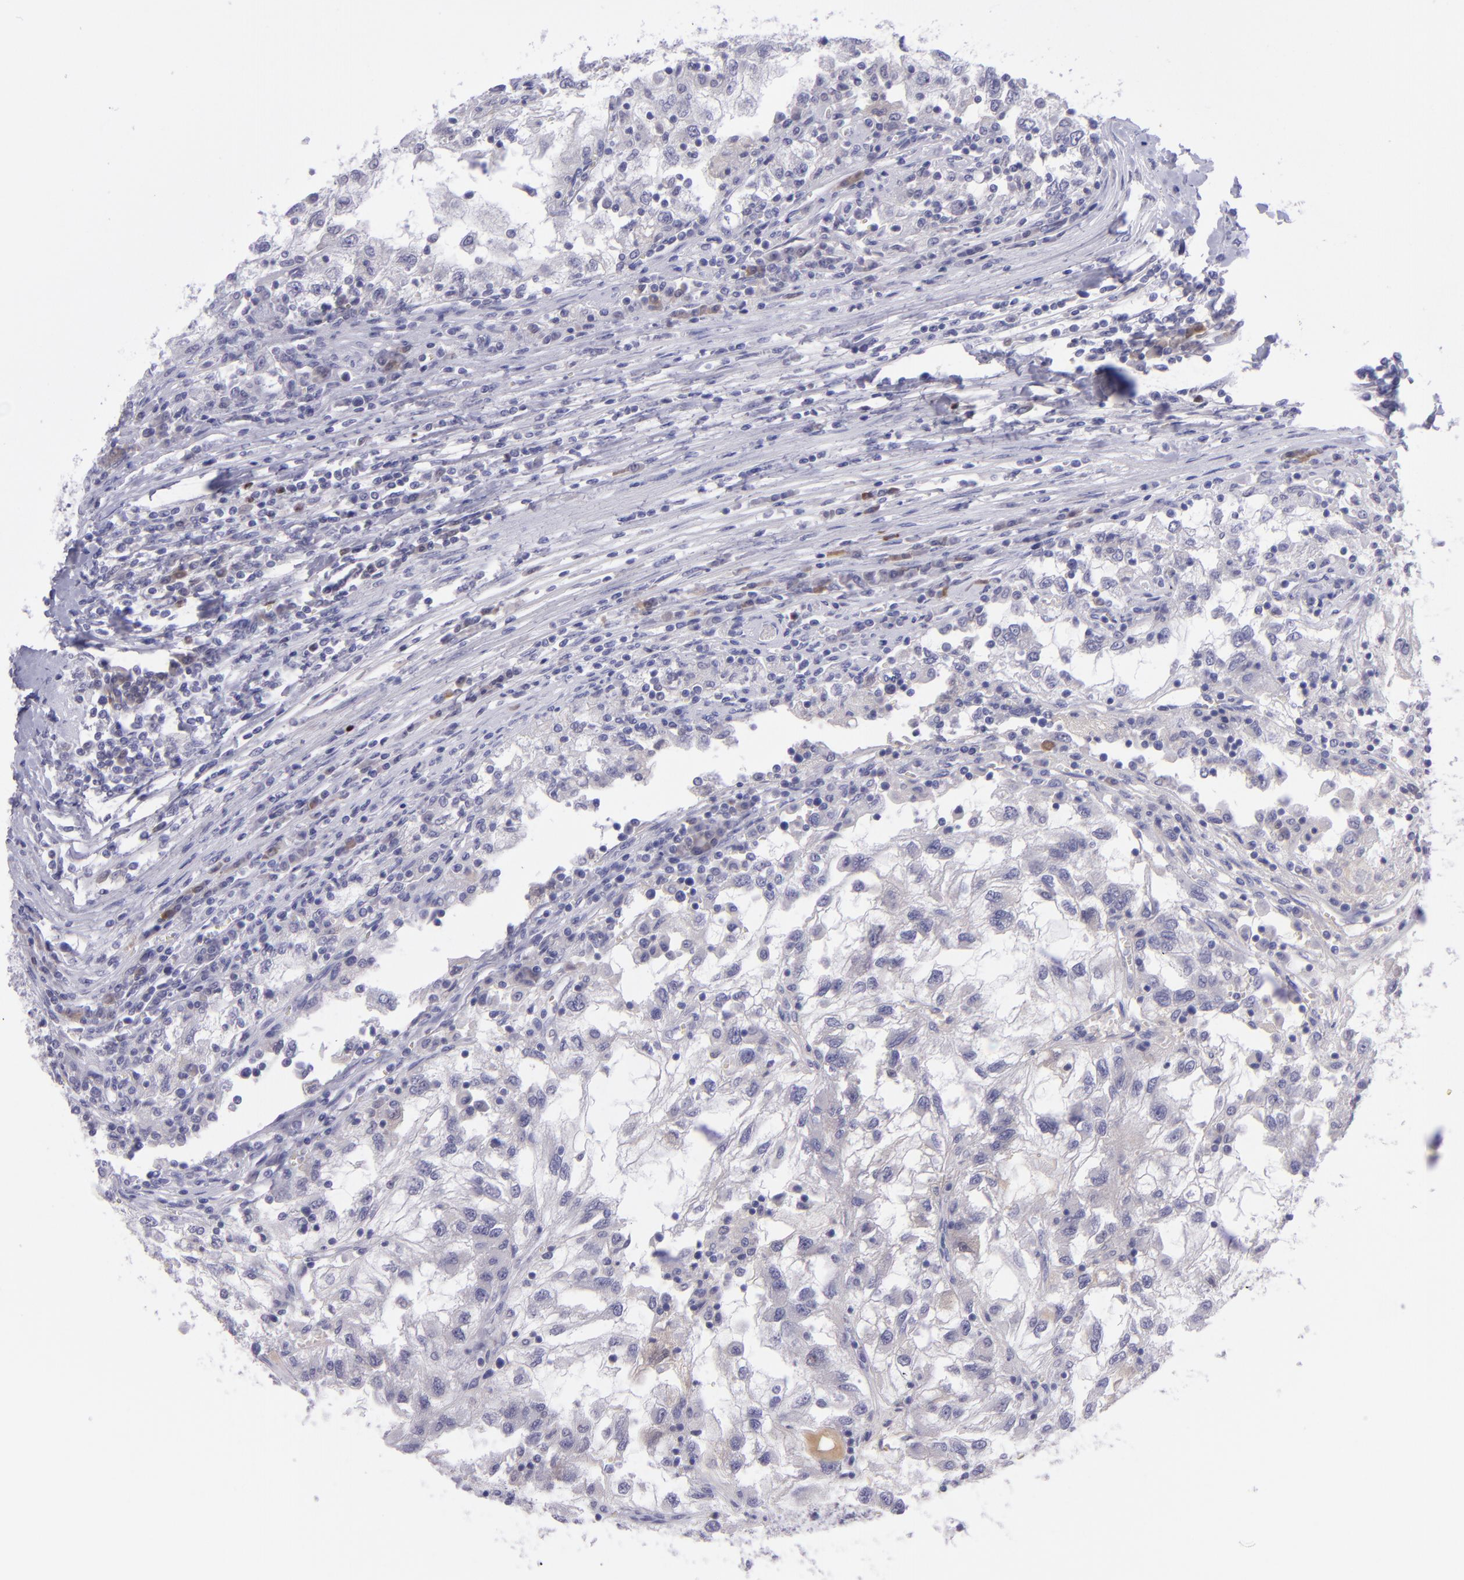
{"staining": {"intensity": "negative", "quantity": "none", "location": "none"}, "tissue": "renal cancer", "cell_type": "Tumor cells", "image_type": "cancer", "snomed": [{"axis": "morphology", "description": "Normal tissue, NOS"}, {"axis": "morphology", "description": "Adenocarcinoma, NOS"}, {"axis": "topography", "description": "Kidney"}], "caption": "Human renal adenocarcinoma stained for a protein using immunohistochemistry exhibits no positivity in tumor cells.", "gene": "POU2F2", "patient": {"sex": "male", "age": 71}}